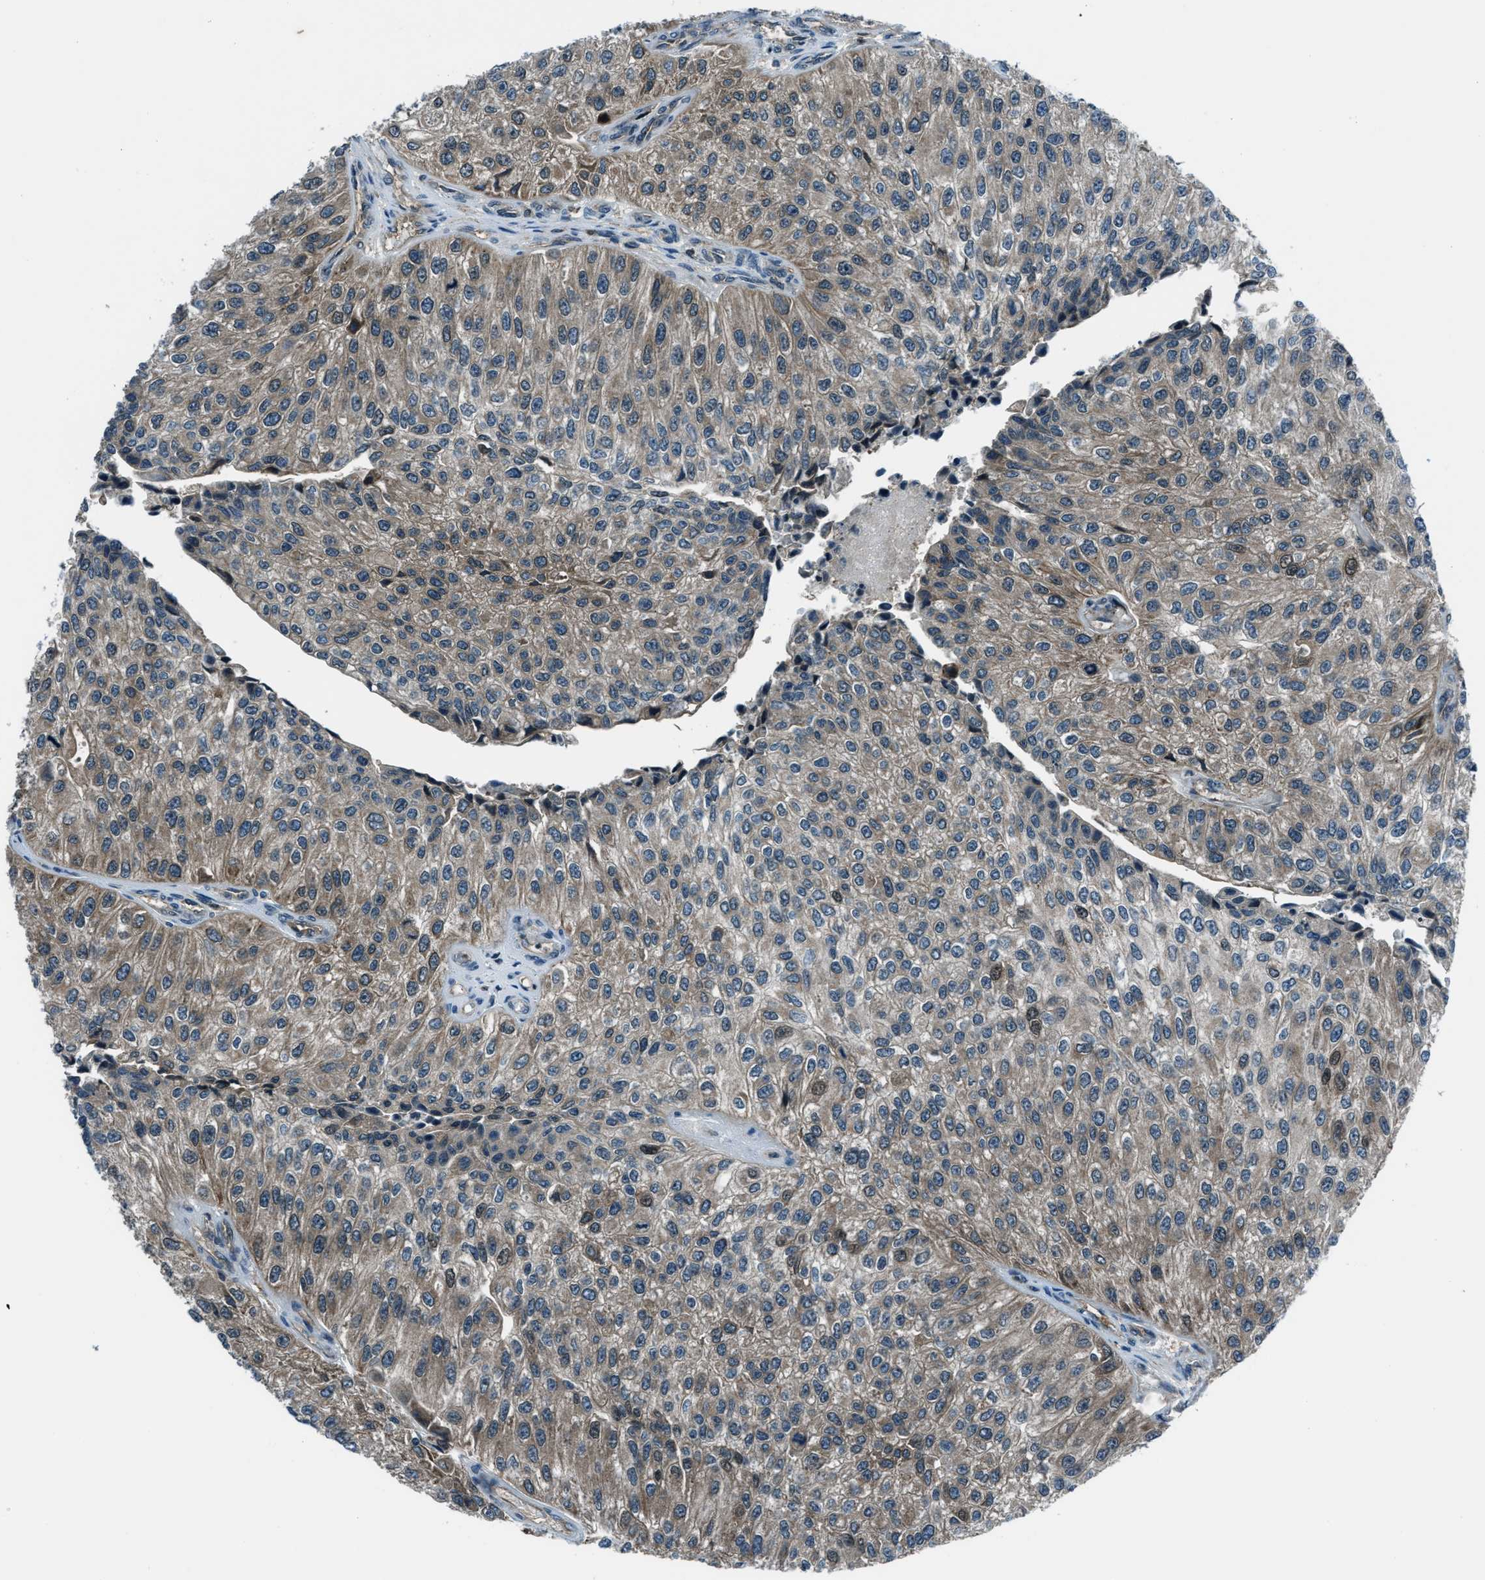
{"staining": {"intensity": "moderate", "quantity": "25%-75%", "location": "cytoplasmic/membranous"}, "tissue": "urothelial cancer", "cell_type": "Tumor cells", "image_type": "cancer", "snomed": [{"axis": "morphology", "description": "Urothelial carcinoma, High grade"}, {"axis": "topography", "description": "Kidney"}, {"axis": "topography", "description": "Urinary bladder"}], "caption": "Approximately 25%-75% of tumor cells in human urothelial cancer reveal moderate cytoplasmic/membranous protein expression as visualized by brown immunohistochemical staining.", "gene": "ACTL9", "patient": {"sex": "male", "age": 77}}